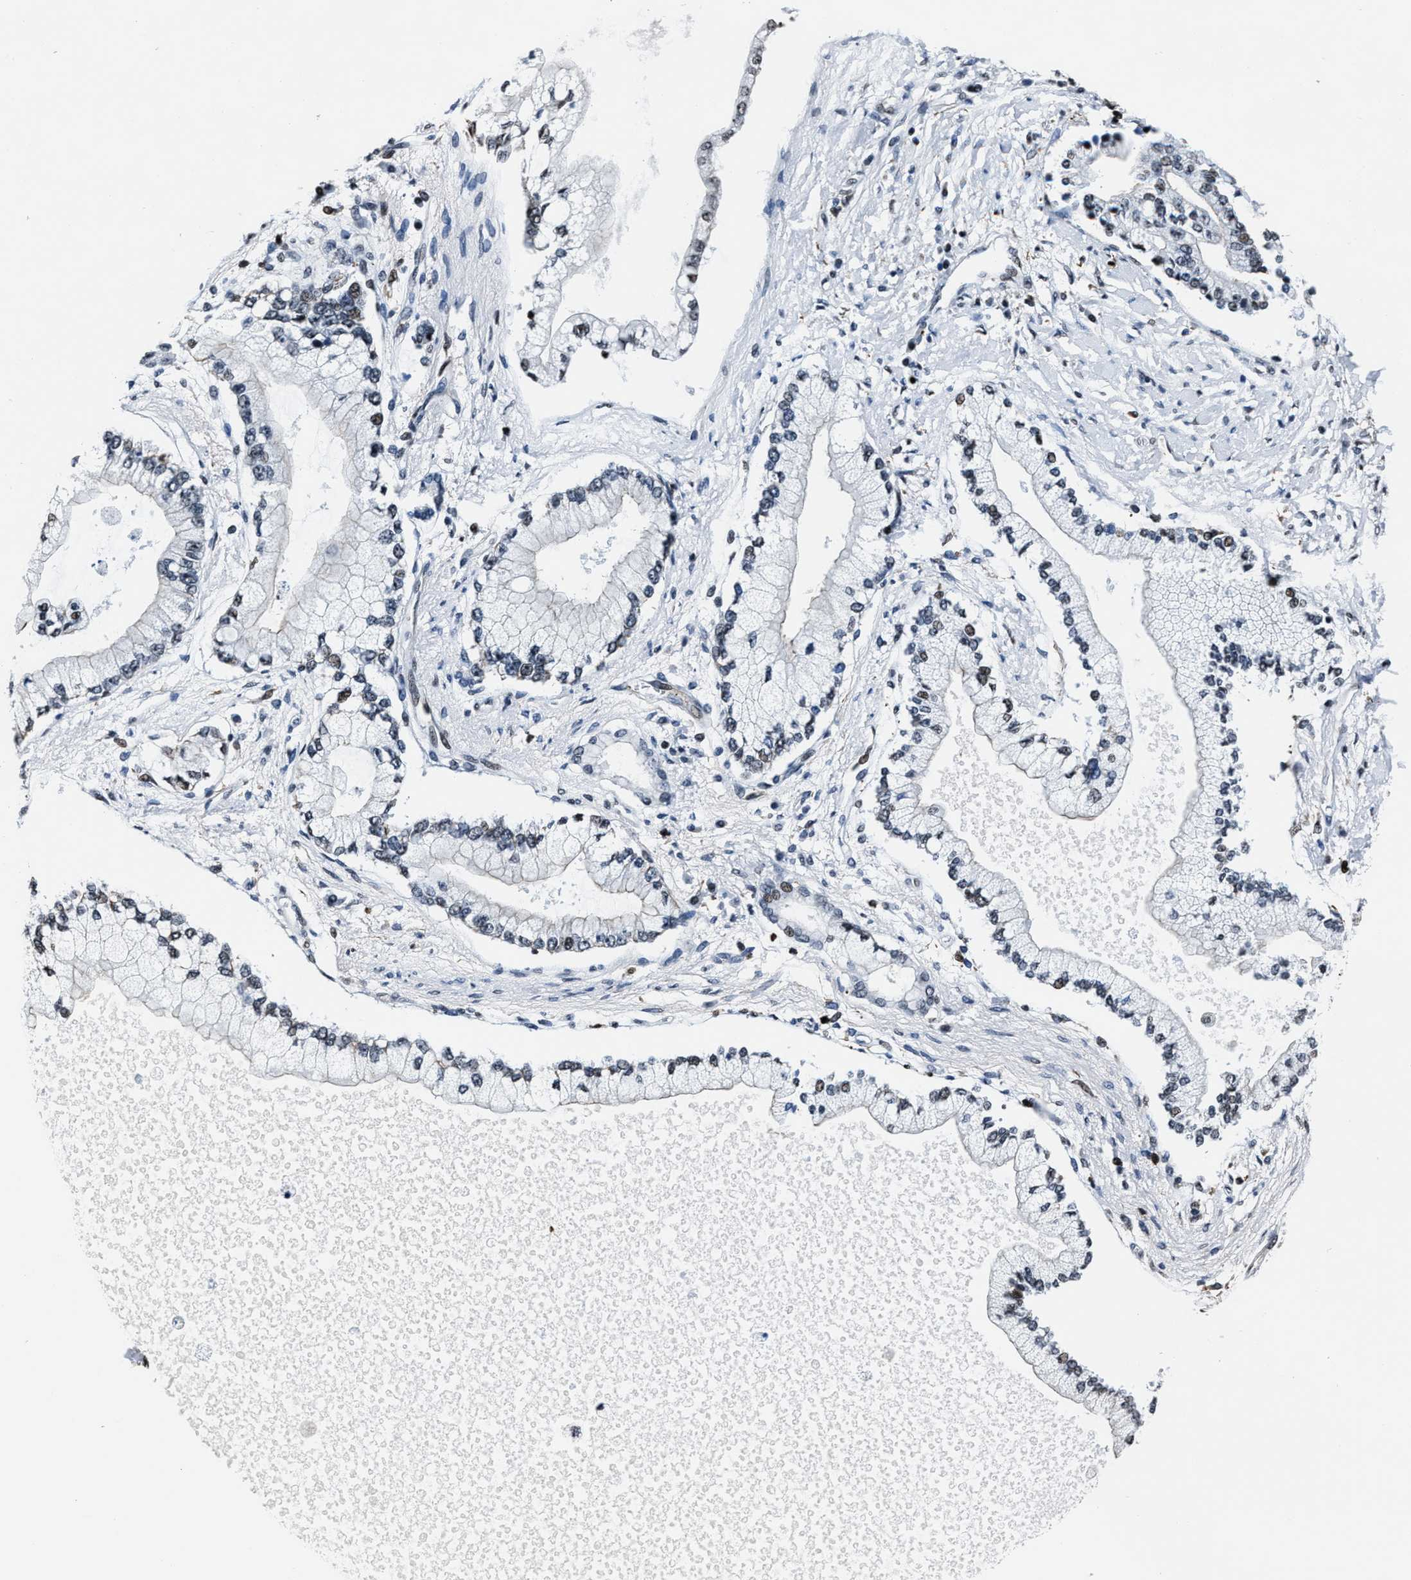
{"staining": {"intensity": "weak", "quantity": "<25%", "location": "nuclear"}, "tissue": "liver cancer", "cell_type": "Tumor cells", "image_type": "cancer", "snomed": [{"axis": "morphology", "description": "Cholangiocarcinoma"}, {"axis": "topography", "description": "Liver"}], "caption": "Micrograph shows no significant protein expression in tumor cells of liver cancer (cholangiocarcinoma).", "gene": "PPIE", "patient": {"sex": "male", "age": 50}}